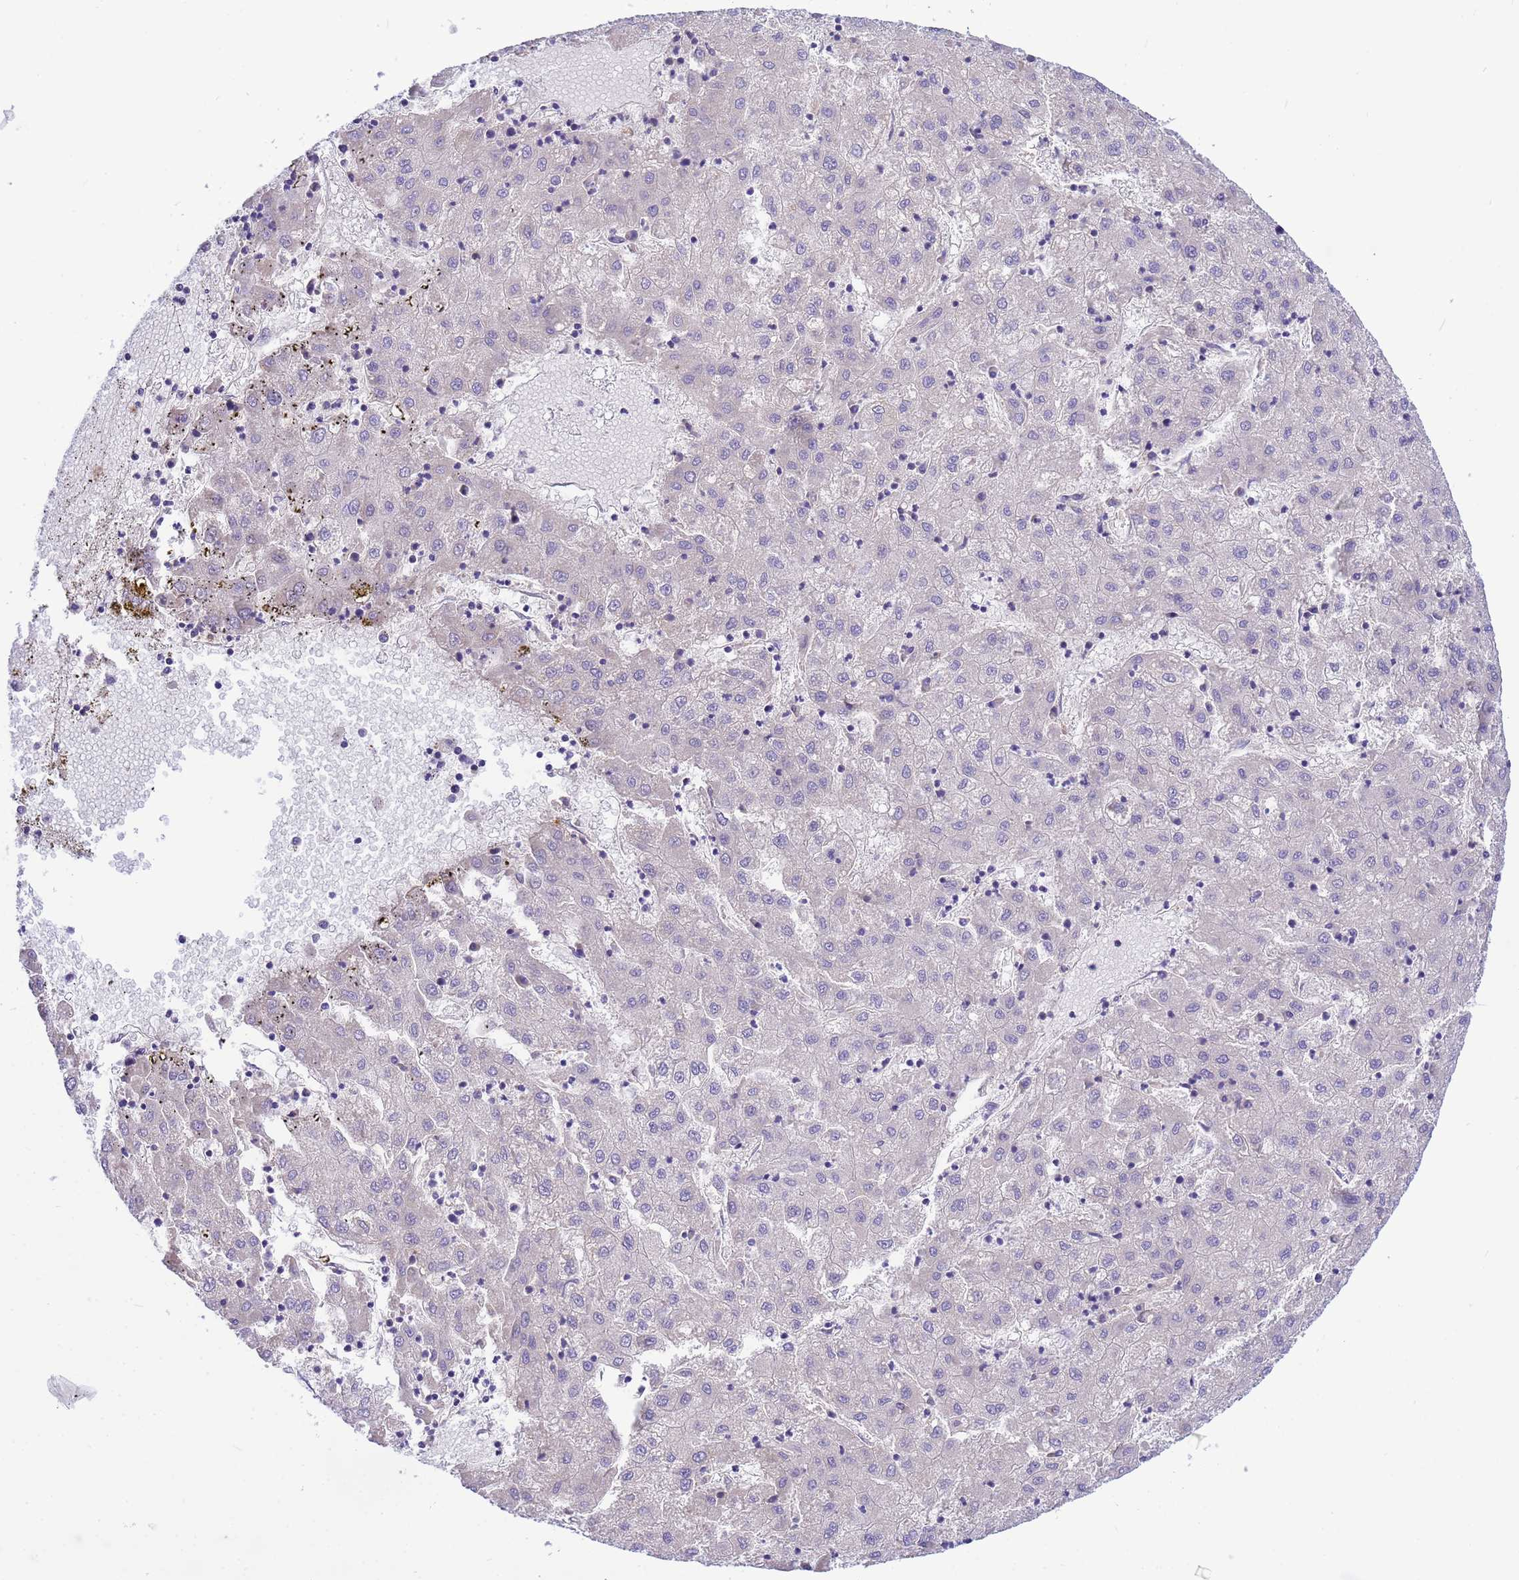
{"staining": {"intensity": "negative", "quantity": "none", "location": "none"}, "tissue": "liver cancer", "cell_type": "Tumor cells", "image_type": "cancer", "snomed": [{"axis": "morphology", "description": "Carcinoma, Hepatocellular, NOS"}, {"axis": "topography", "description": "Liver"}], "caption": "IHC histopathology image of human liver cancer stained for a protein (brown), which displays no expression in tumor cells.", "gene": "TUBB1", "patient": {"sex": "male", "age": 72}}